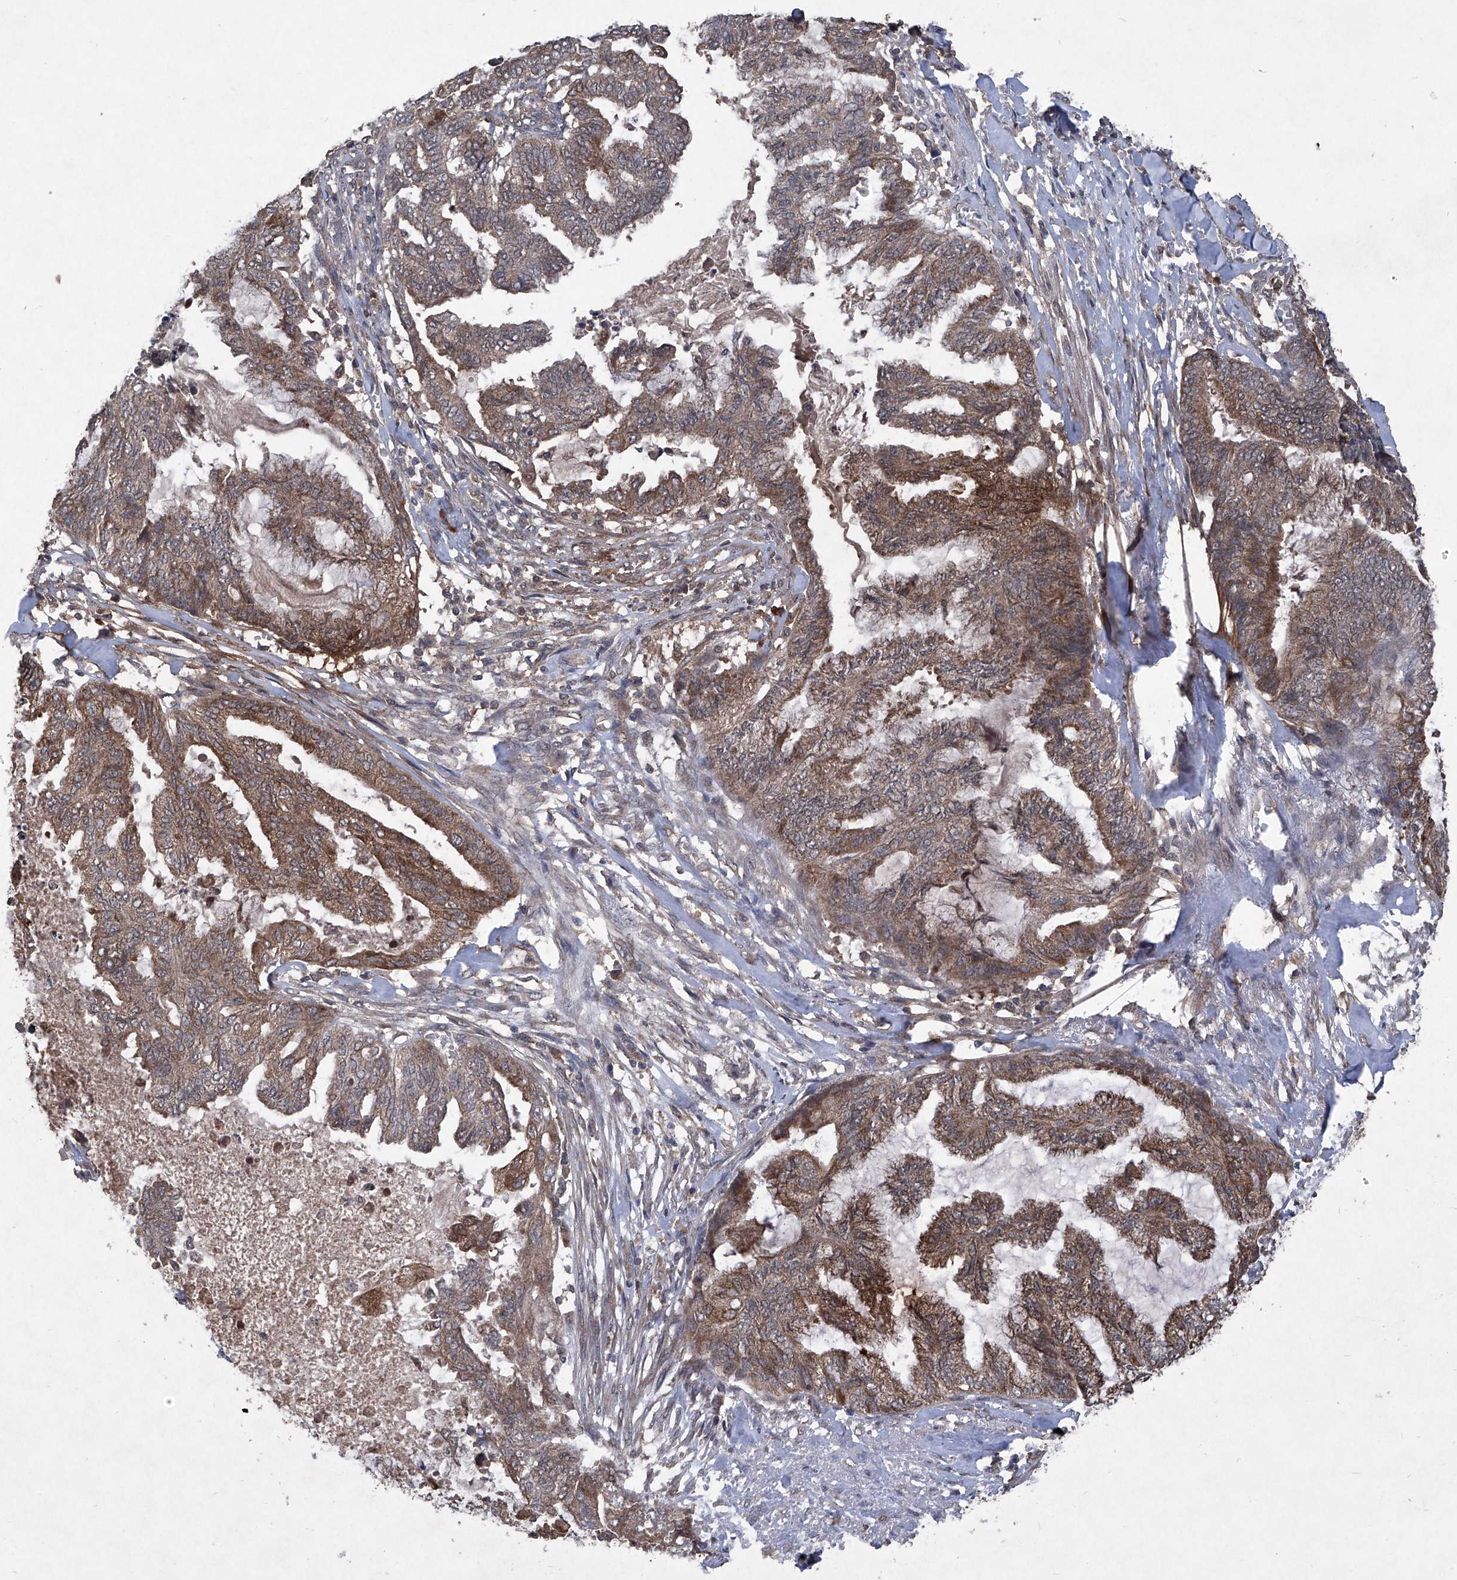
{"staining": {"intensity": "moderate", "quantity": ">75%", "location": "cytoplasmic/membranous"}, "tissue": "endometrial cancer", "cell_type": "Tumor cells", "image_type": "cancer", "snomed": [{"axis": "morphology", "description": "Adenocarcinoma, NOS"}, {"axis": "topography", "description": "Endometrium"}], "caption": "High-power microscopy captured an immunohistochemistry histopathology image of endometrial adenocarcinoma, revealing moderate cytoplasmic/membranous staining in about >75% of tumor cells.", "gene": "SUMF2", "patient": {"sex": "female", "age": 86}}